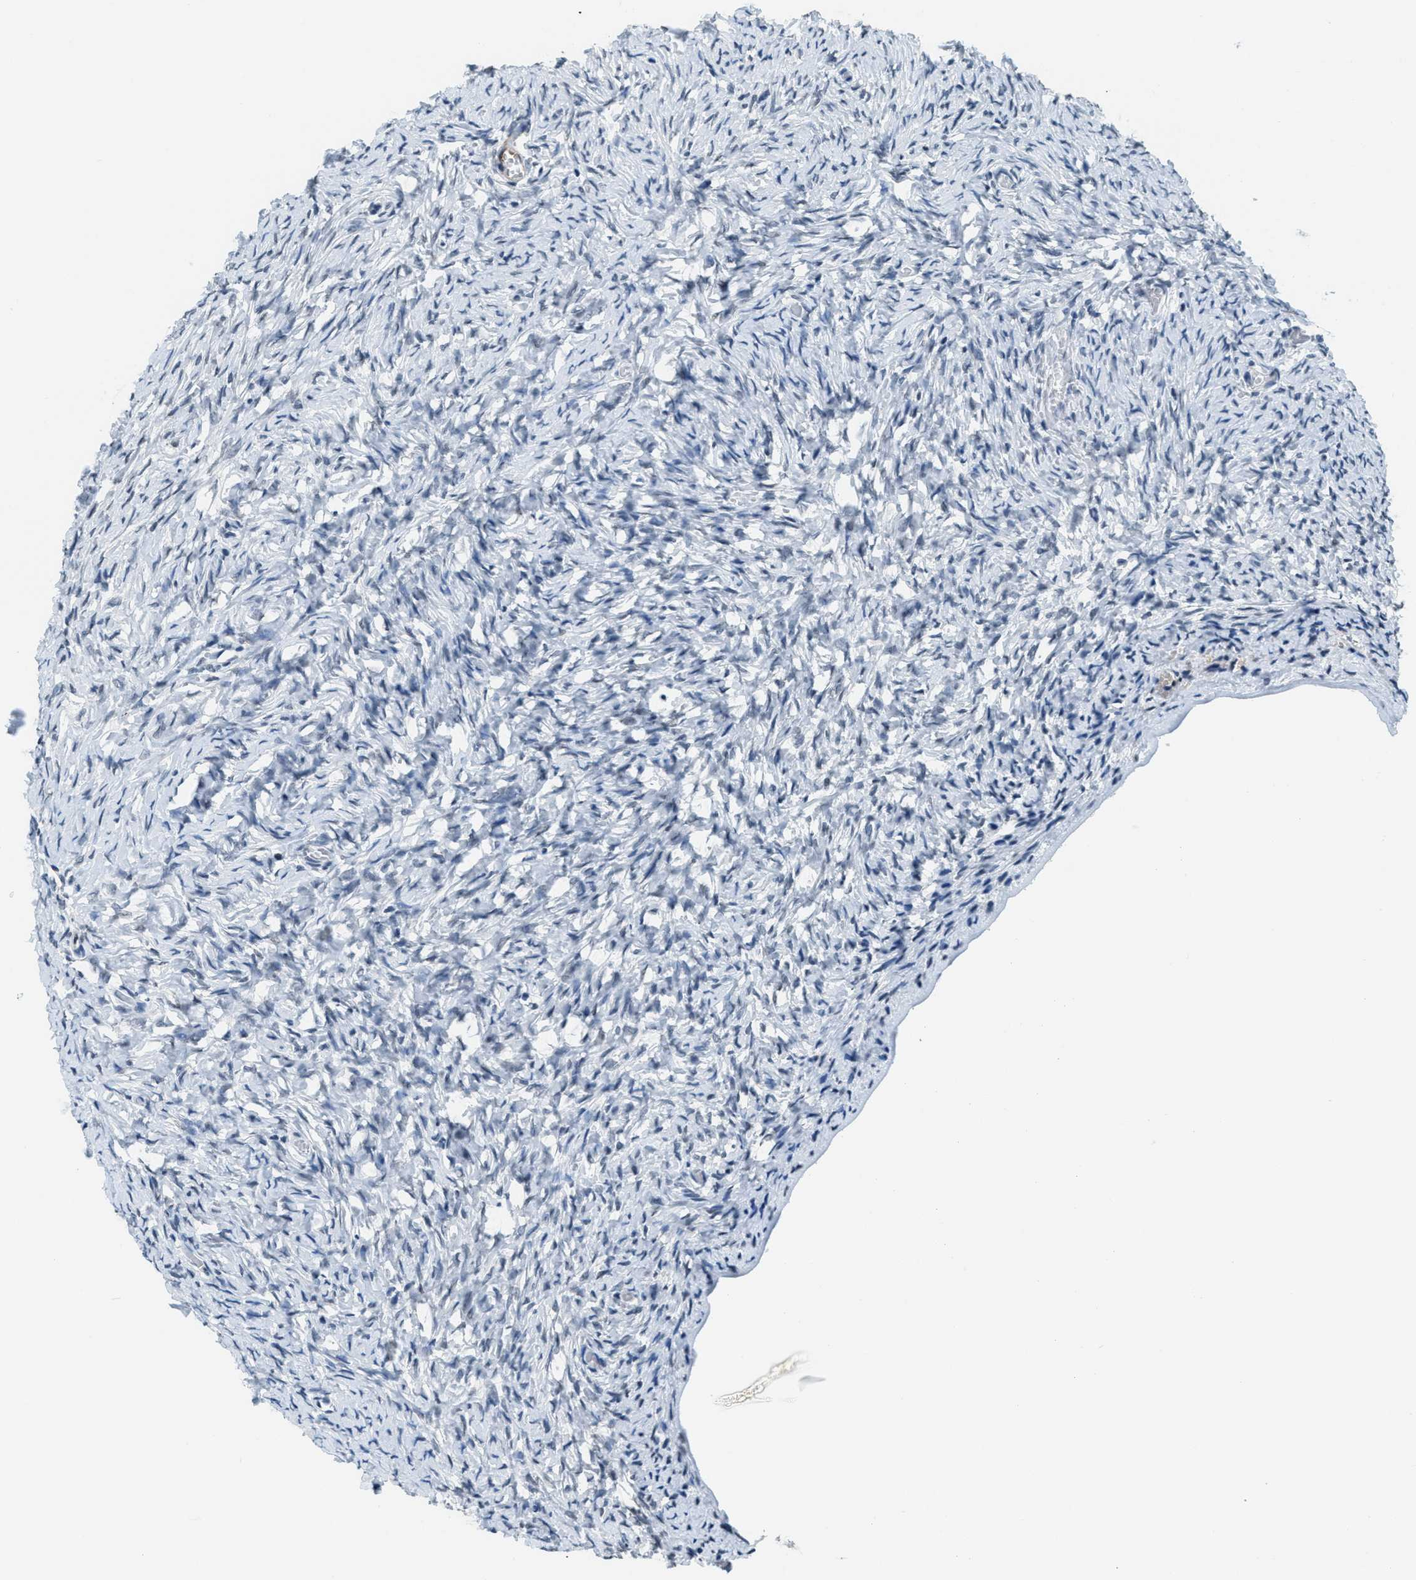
{"staining": {"intensity": "negative", "quantity": "none", "location": "none"}, "tissue": "ovary", "cell_type": "Ovarian stroma cells", "image_type": "normal", "snomed": [{"axis": "morphology", "description": "Normal tissue, NOS"}, {"axis": "topography", "description": "Ovary"}], "caption": "Immunohistochemistry (IHC) of benign human ovary shows no expression in ovarian stroma cells. (Immunohistochemistry, brightfield microscopy, high magnification).", "gene": "CA4", "patient": {"sex": "female", "age": 27}}